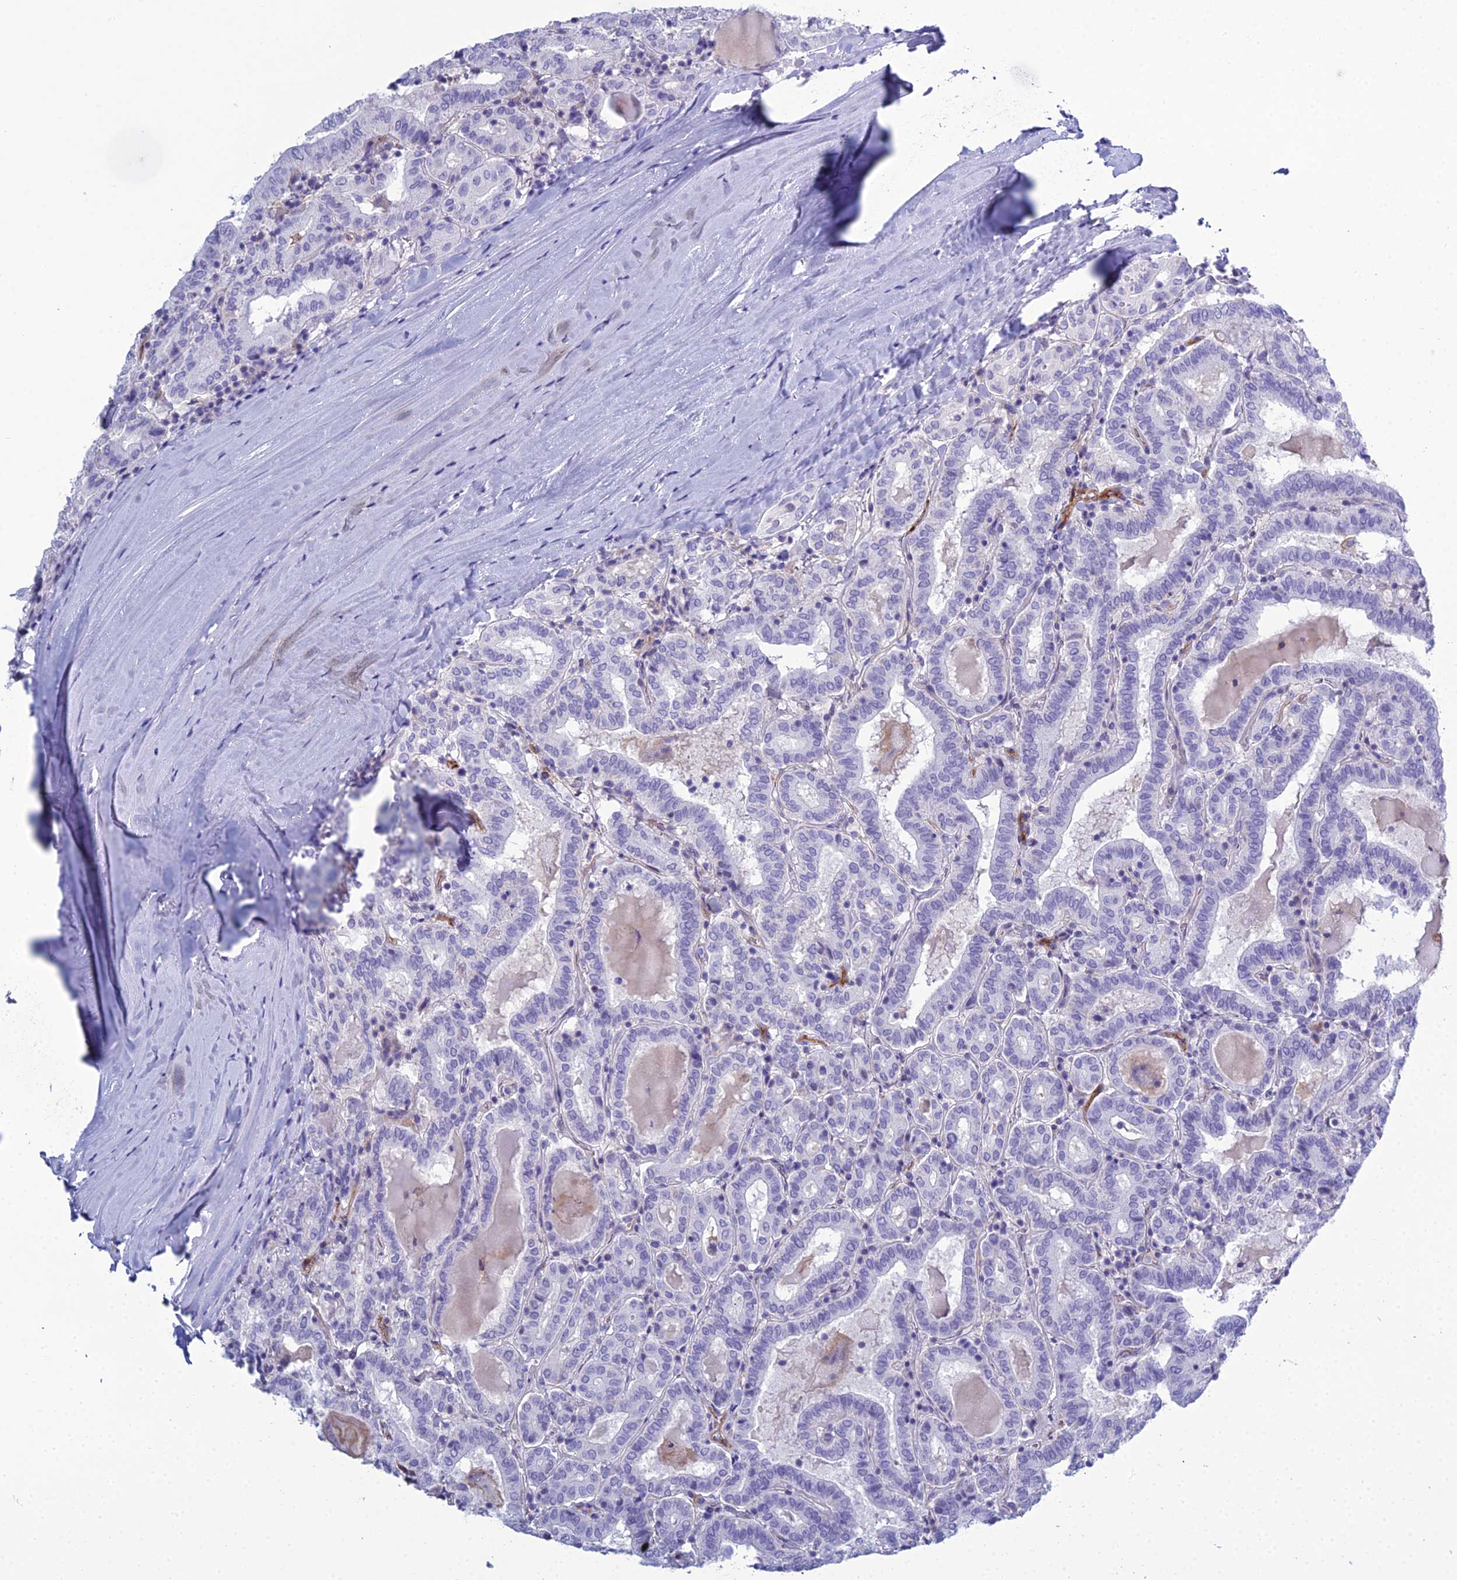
{"staining": {"intensity": "negative", "quantity": "none", "location": "none"}, "tissue": "thyroid cancer", "cell_type": "Tumor cells", "image_type": "cancer", "snomed": [{"axis": "morphology", "description": "Papillary adenocarcinoma, NOS"}, {"axis": "topography", "description": "Thyroid gland"}], "caption": "This histopathology image is of papillary adenocarcinoma (thyroid) stained with immunohistochemistry to label a protein in brown with the nuclei are counter-stained blue. There is no positivity in tumor cells.", "gene": "ACE", "patient": {"sex": "female", "age": 72}}